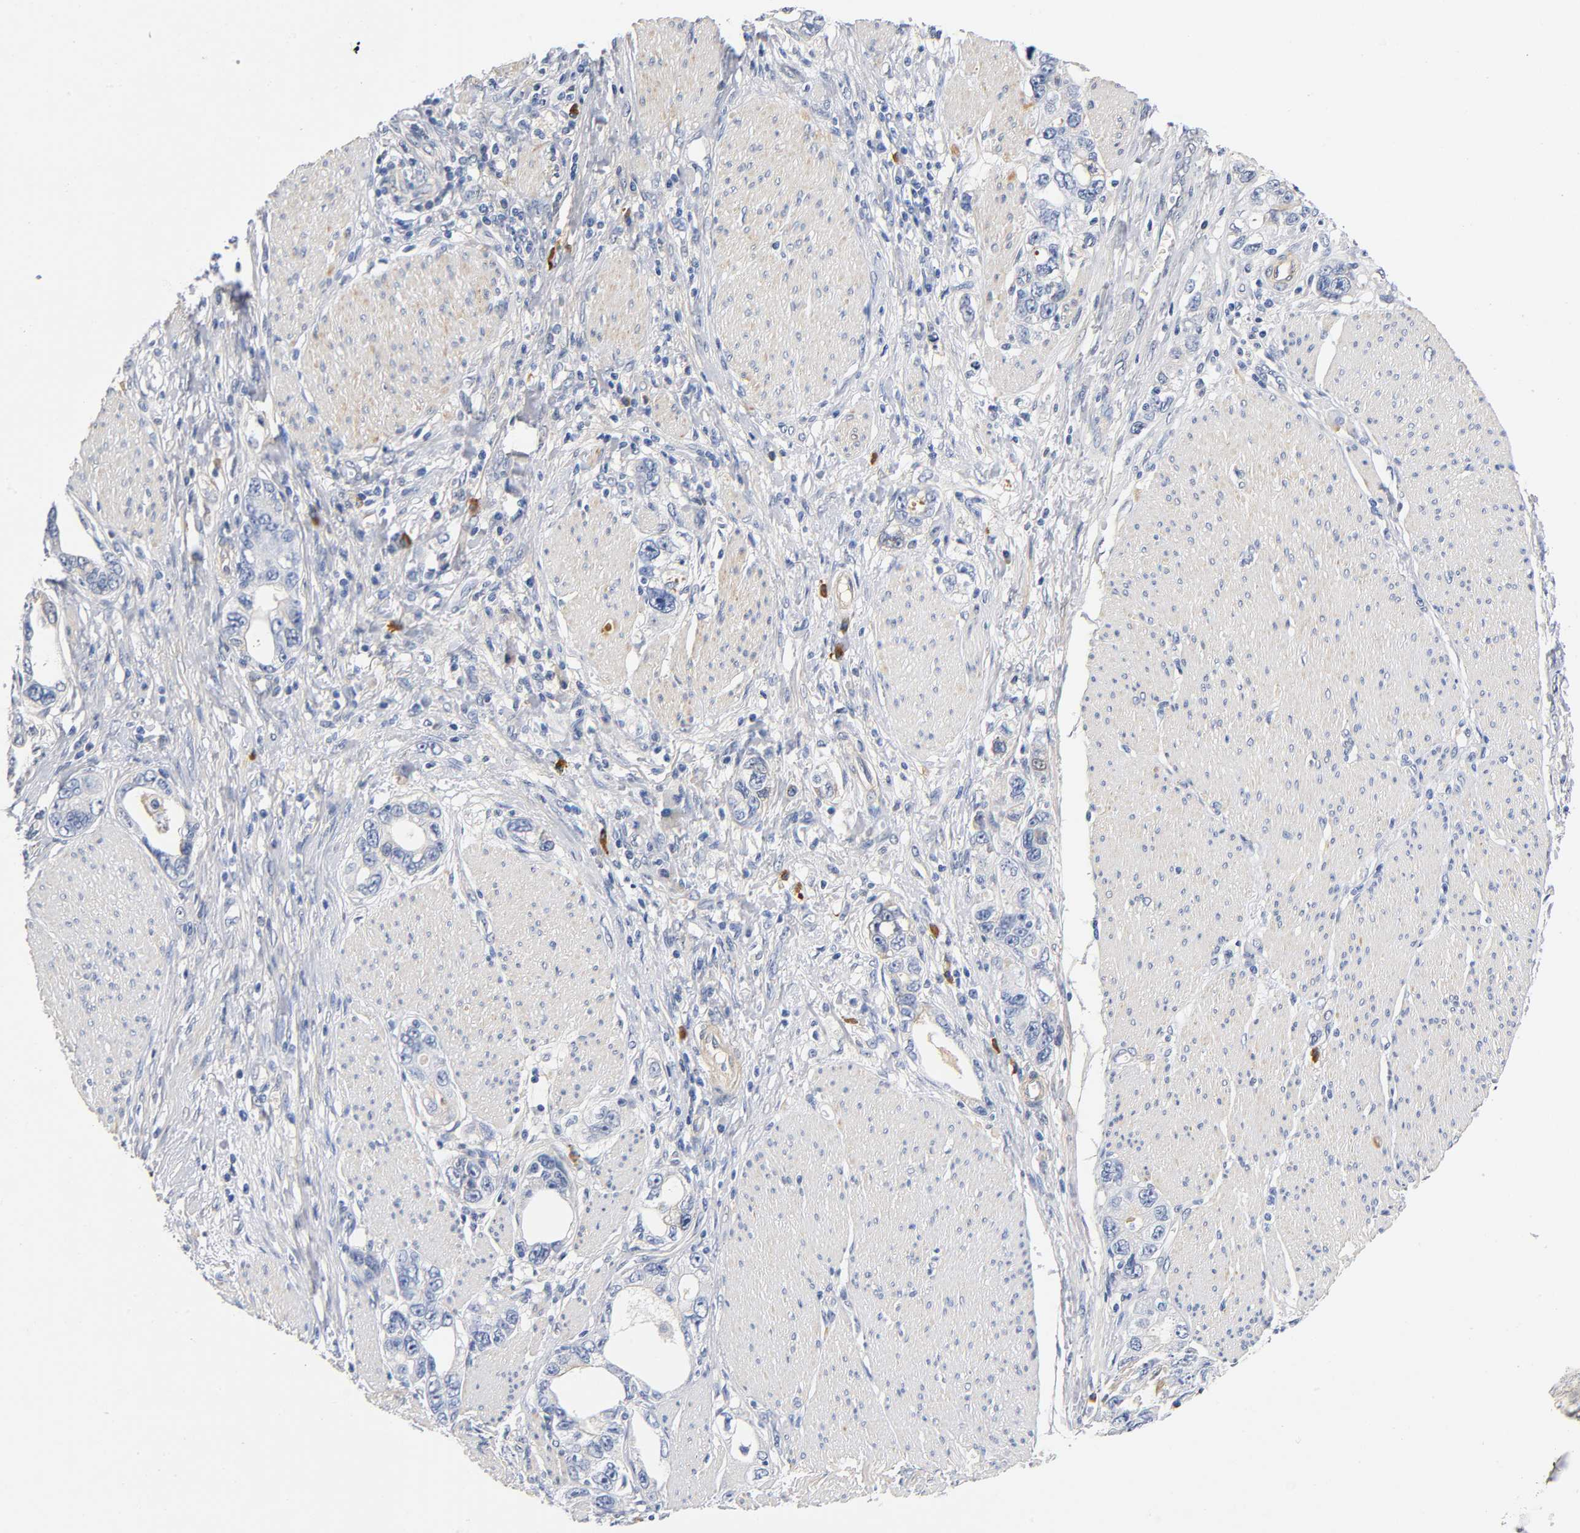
{"staining": {"intensity": "negative", "quantity": "none", "location": "none"}, "tissue": "stomach cancer", "cell_type": "Tumor cells", "image_type": "cancer", "snomed": [{"axis": "morphology", "description": "Adenocarcinoma, NOS"}, {"axis": "topography", "description": "Stomach, lower"}], "caption": "Human adenocarcinoma (stomach) stained for a protein using immunohistochemistry shows no expression in tumor cells.", "gene": "TNC", "patient": {"sex": "female", "age": 93}}